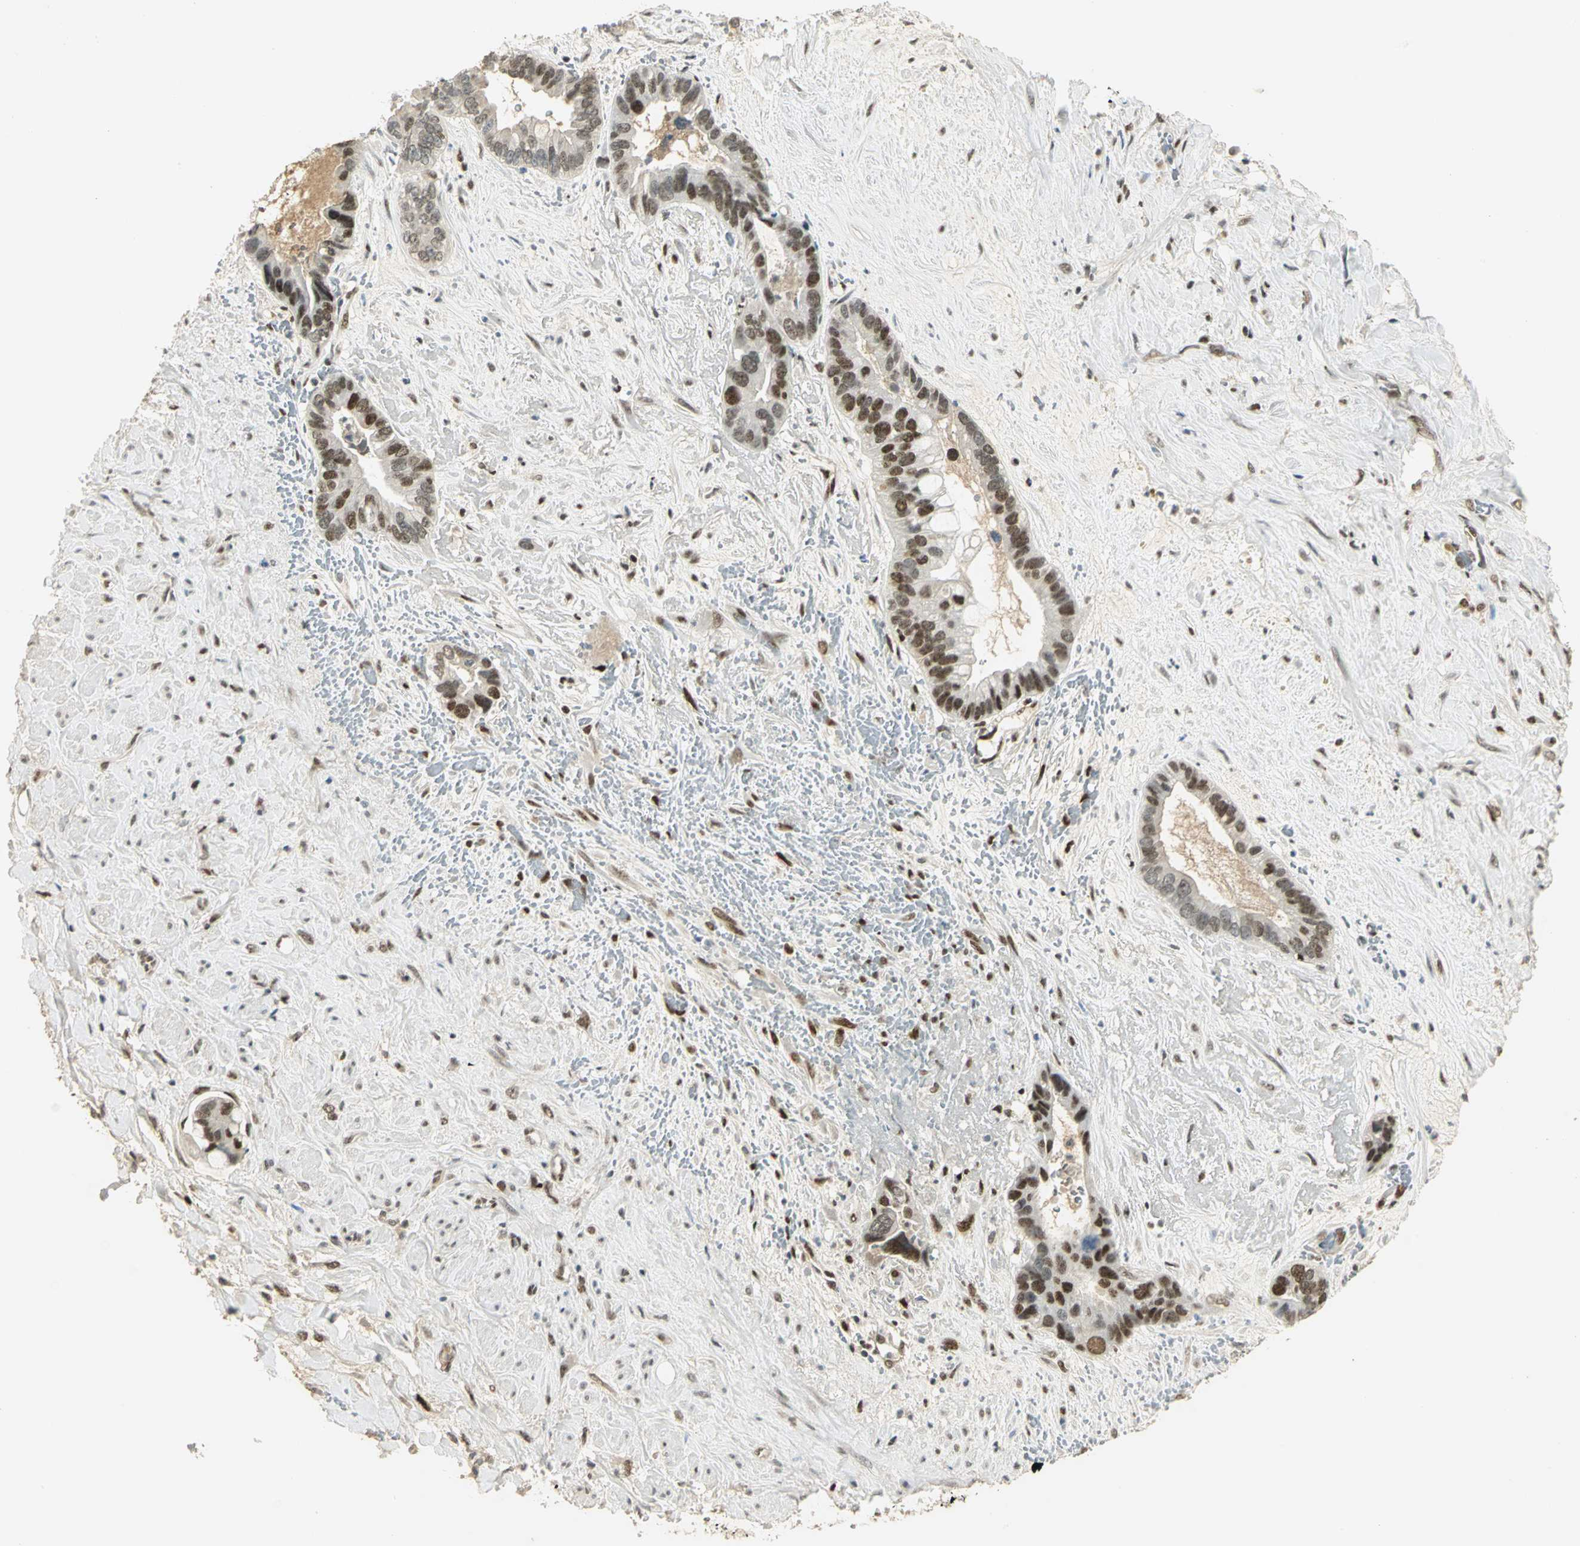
{"staining": {"intensity": "strong", "quantity": ">75%", "location": "nuclear"}, "tissue": "liver cancer", "cell_type": "Tumor cells", "image_type": "cancer", "snomed": [{"axis": "morphology", "description": "Cholangiocarcinoma"}, {"axis": "topography", "description": "Liver"}], "caption": "Human liver cholangiocarcinoma stained with a brown dye displays strong nuclear positive positivity in about >75% of tumor cells.", "gene": "AK6", "patient": {"sex": "female", "age": 65}}